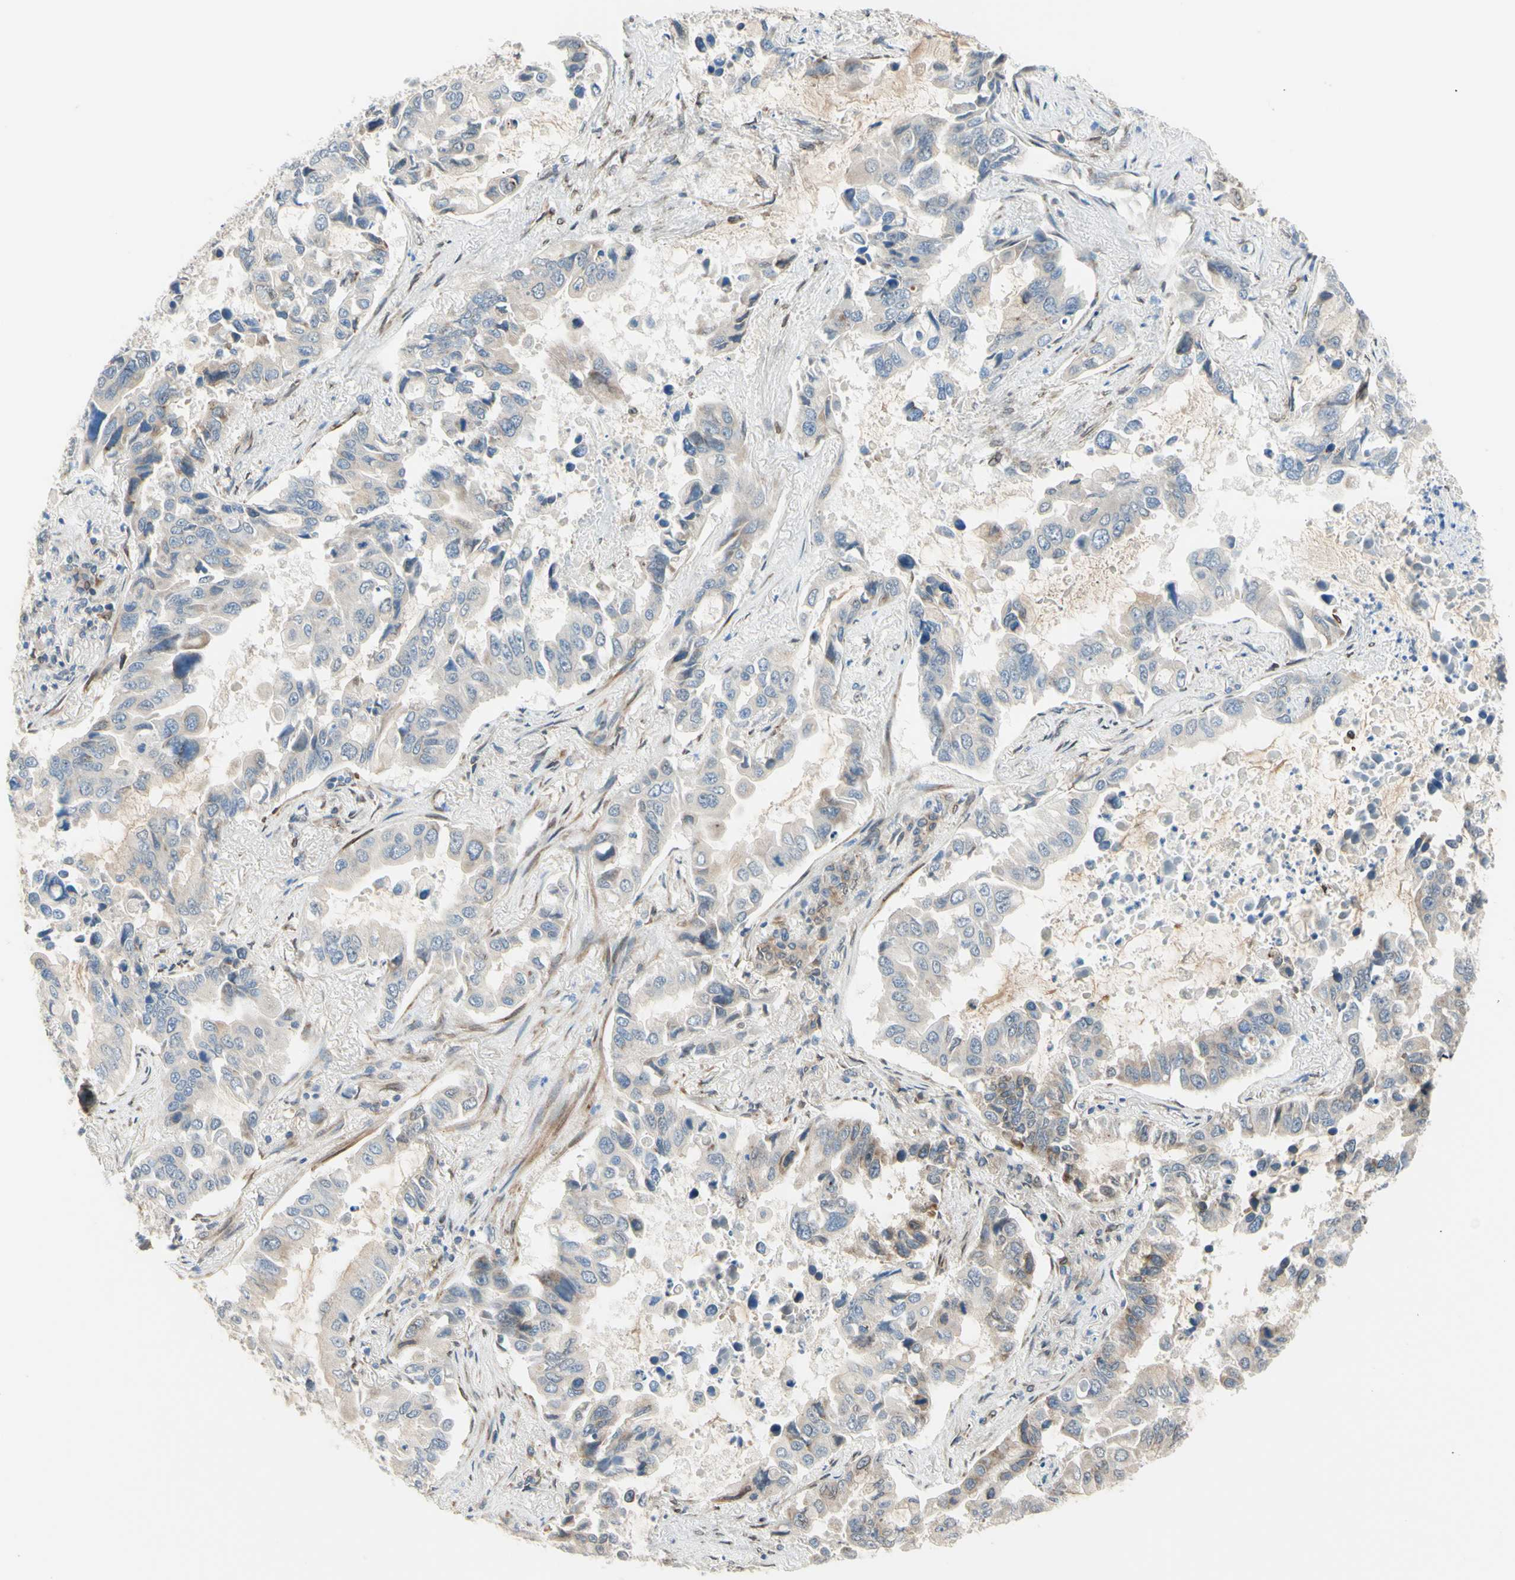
{"staining": {"intensity": "weak", "quantity": "25%-75%", "location": "cytoplasmic/membranous"}, "tissue": "lung cancer", "cell_type": "Tumor cells", "image_type": "cancer", "snomed": [{"axis": "morphology", "description": "Adenocarcinoma, NOS"}, {"axis": "topography", "description": "Lung"}], "caption": "Tumor cells show weak cytoplasmic/membranous positivity in about 25%-75% of cells in lung cancer. (Stains: DAB (3,3'-diaminobenzidine) in brown, nuclei in blue, Microscopy: brightfield microscopy at high magnification).", "gene": "TRAF2", "patient": {"sex": "male", "age": 64}}